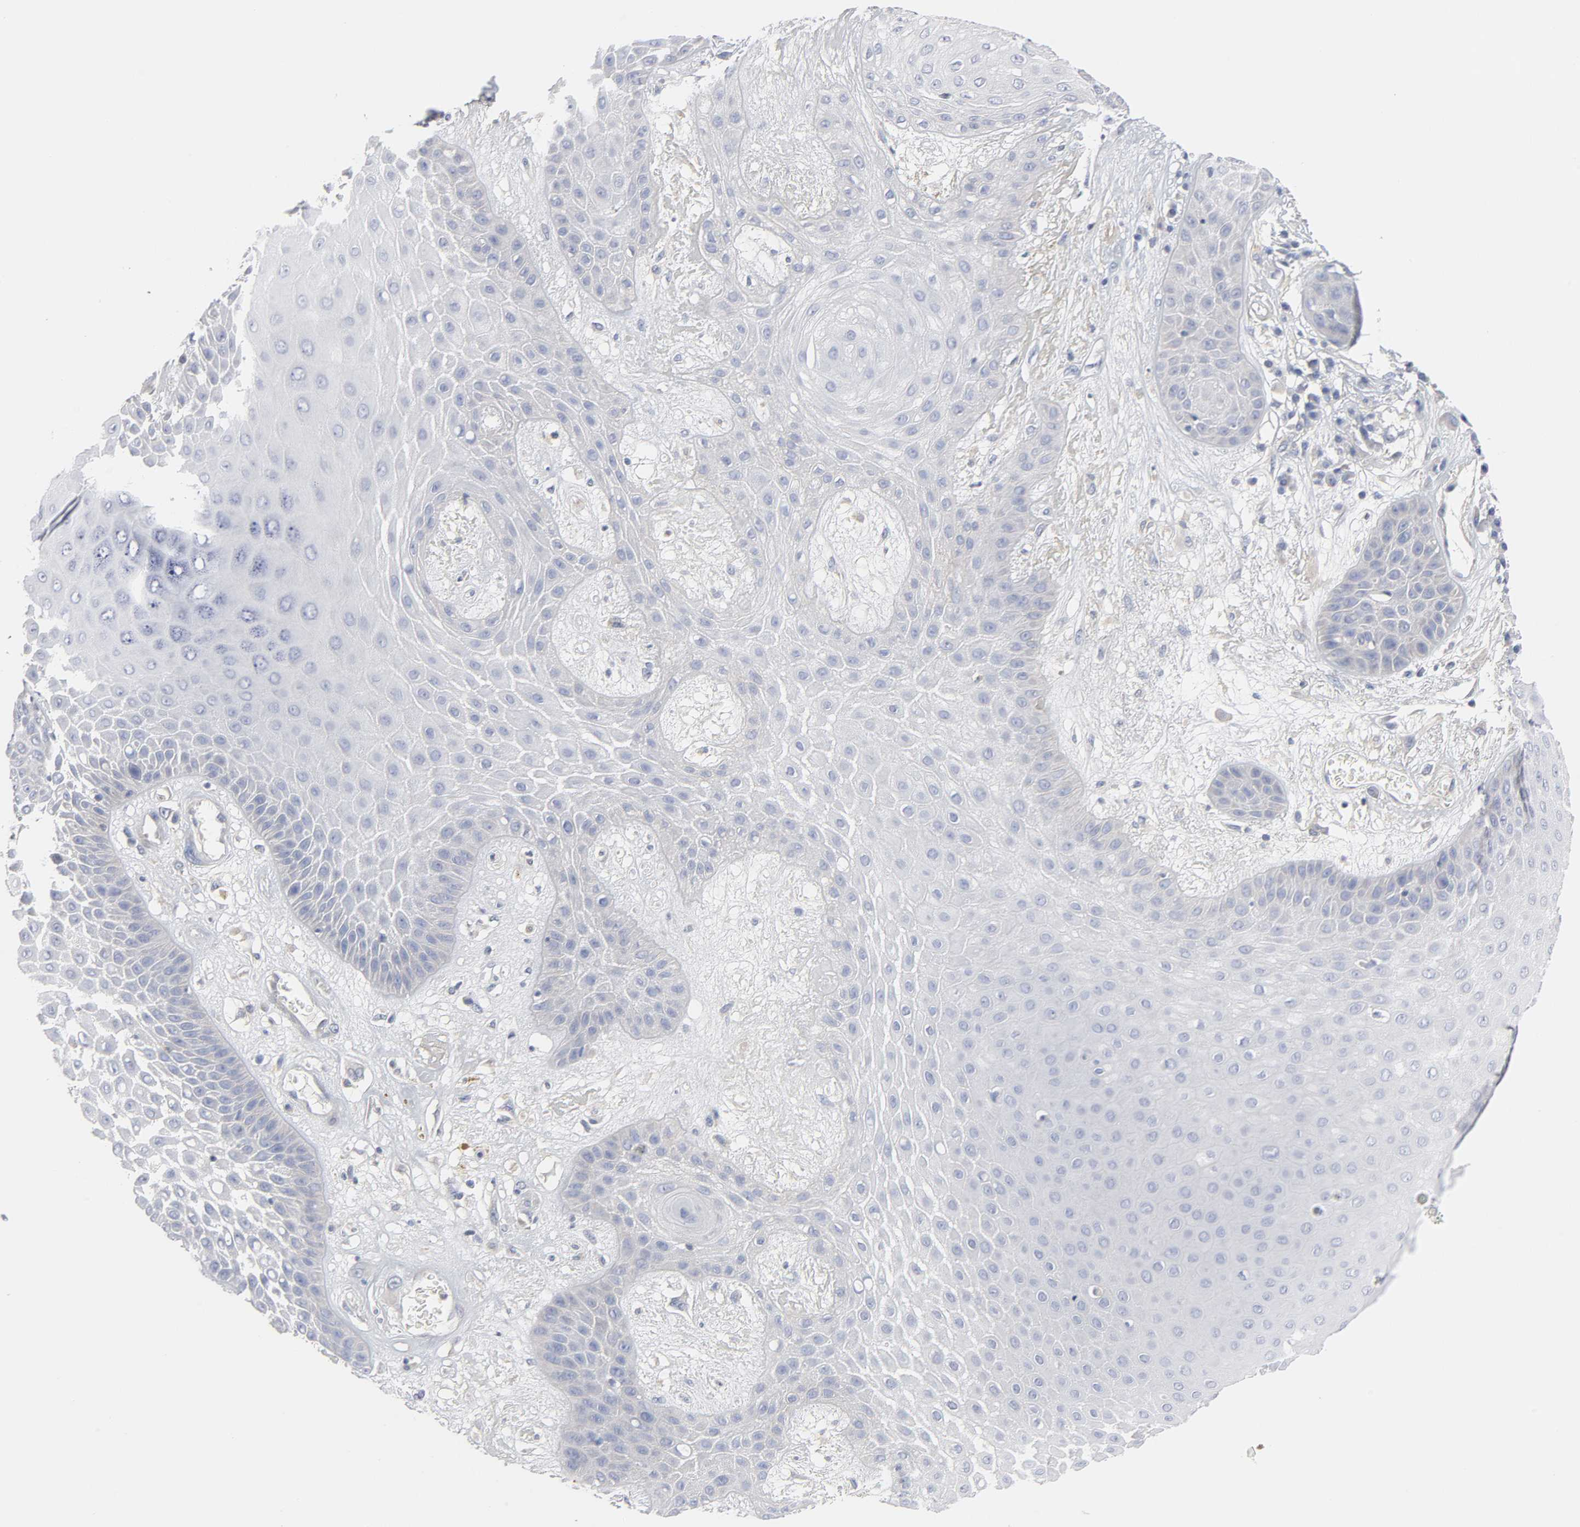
{"staining": {"intensity": "negative", "quantity": "none", "location": "none"}, "tissue": "skin cancer", "cell_type": "Tumor cells", "image_type": "cancer", "snomed": [{"axis": "morphology", "description": "Squamous cell carcinoma, NOS"}, {"axis": "topography", "description": "Skin"}], "caption": "Tumor cells show no significant staining in skin squamous cell carcinoma.", "gene": "ROCK1", "patient": {"sex": "male", "age": 65}}